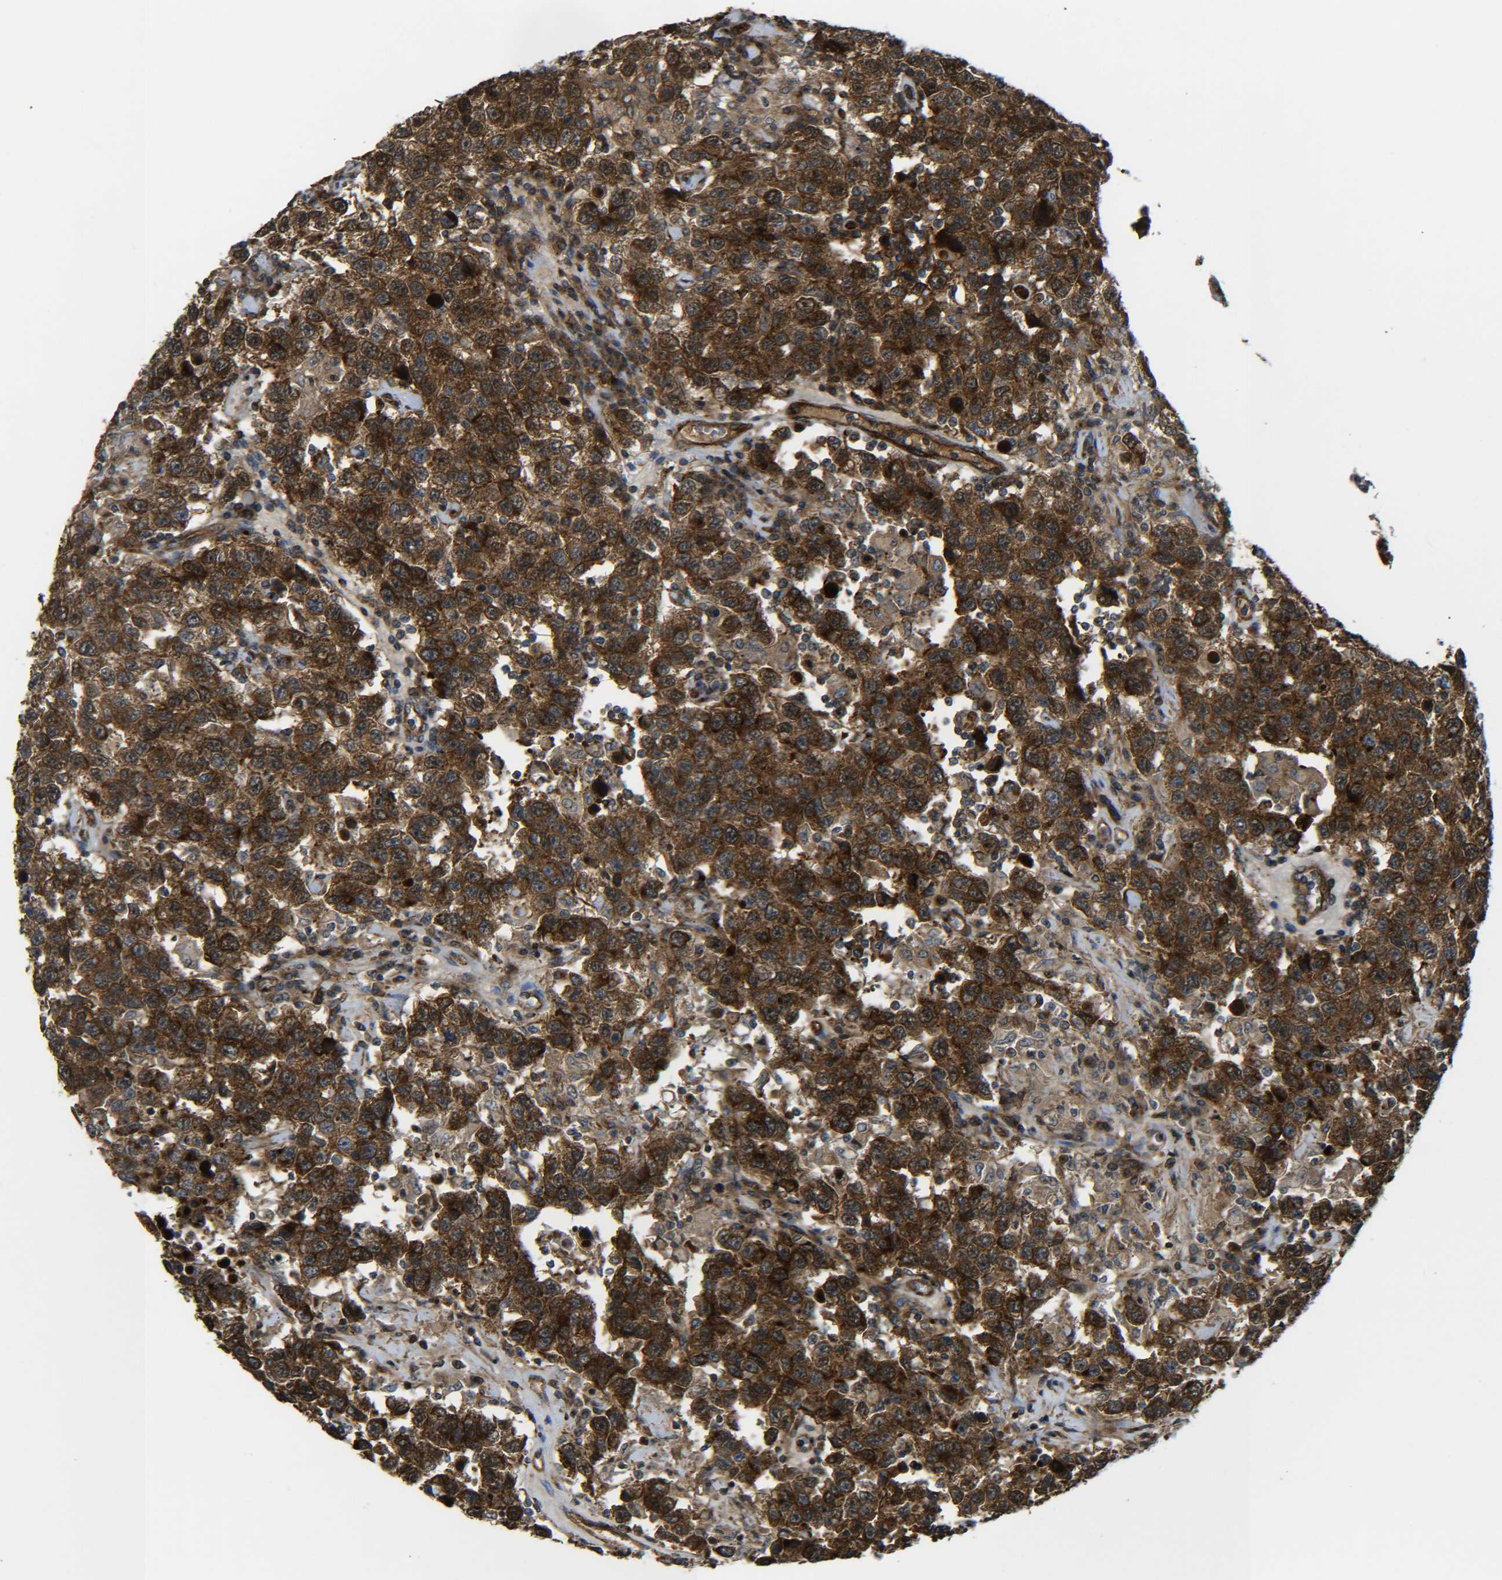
{"staining": {"intensity": "strong", "quantity": ">75%", "location": "cytoplasmic/membranous,nuclear"}, "tissue": "testis cancer", "cell_type": "Tumor cells", "image_type": "cancer", "snomed": [{"axis": "morphology", "description": "Seminoma, NOS"}, {"axis": "topography", "description": "Testis"}], "caption": "Immunohistochemistry of human testis seminoma displays high levels of strong cytoplasmic/membranous and nuclear expression in approximately >75% of tumor cells.", "gene": "ECE1", "patient": {"sex": "male", "age": 41}}